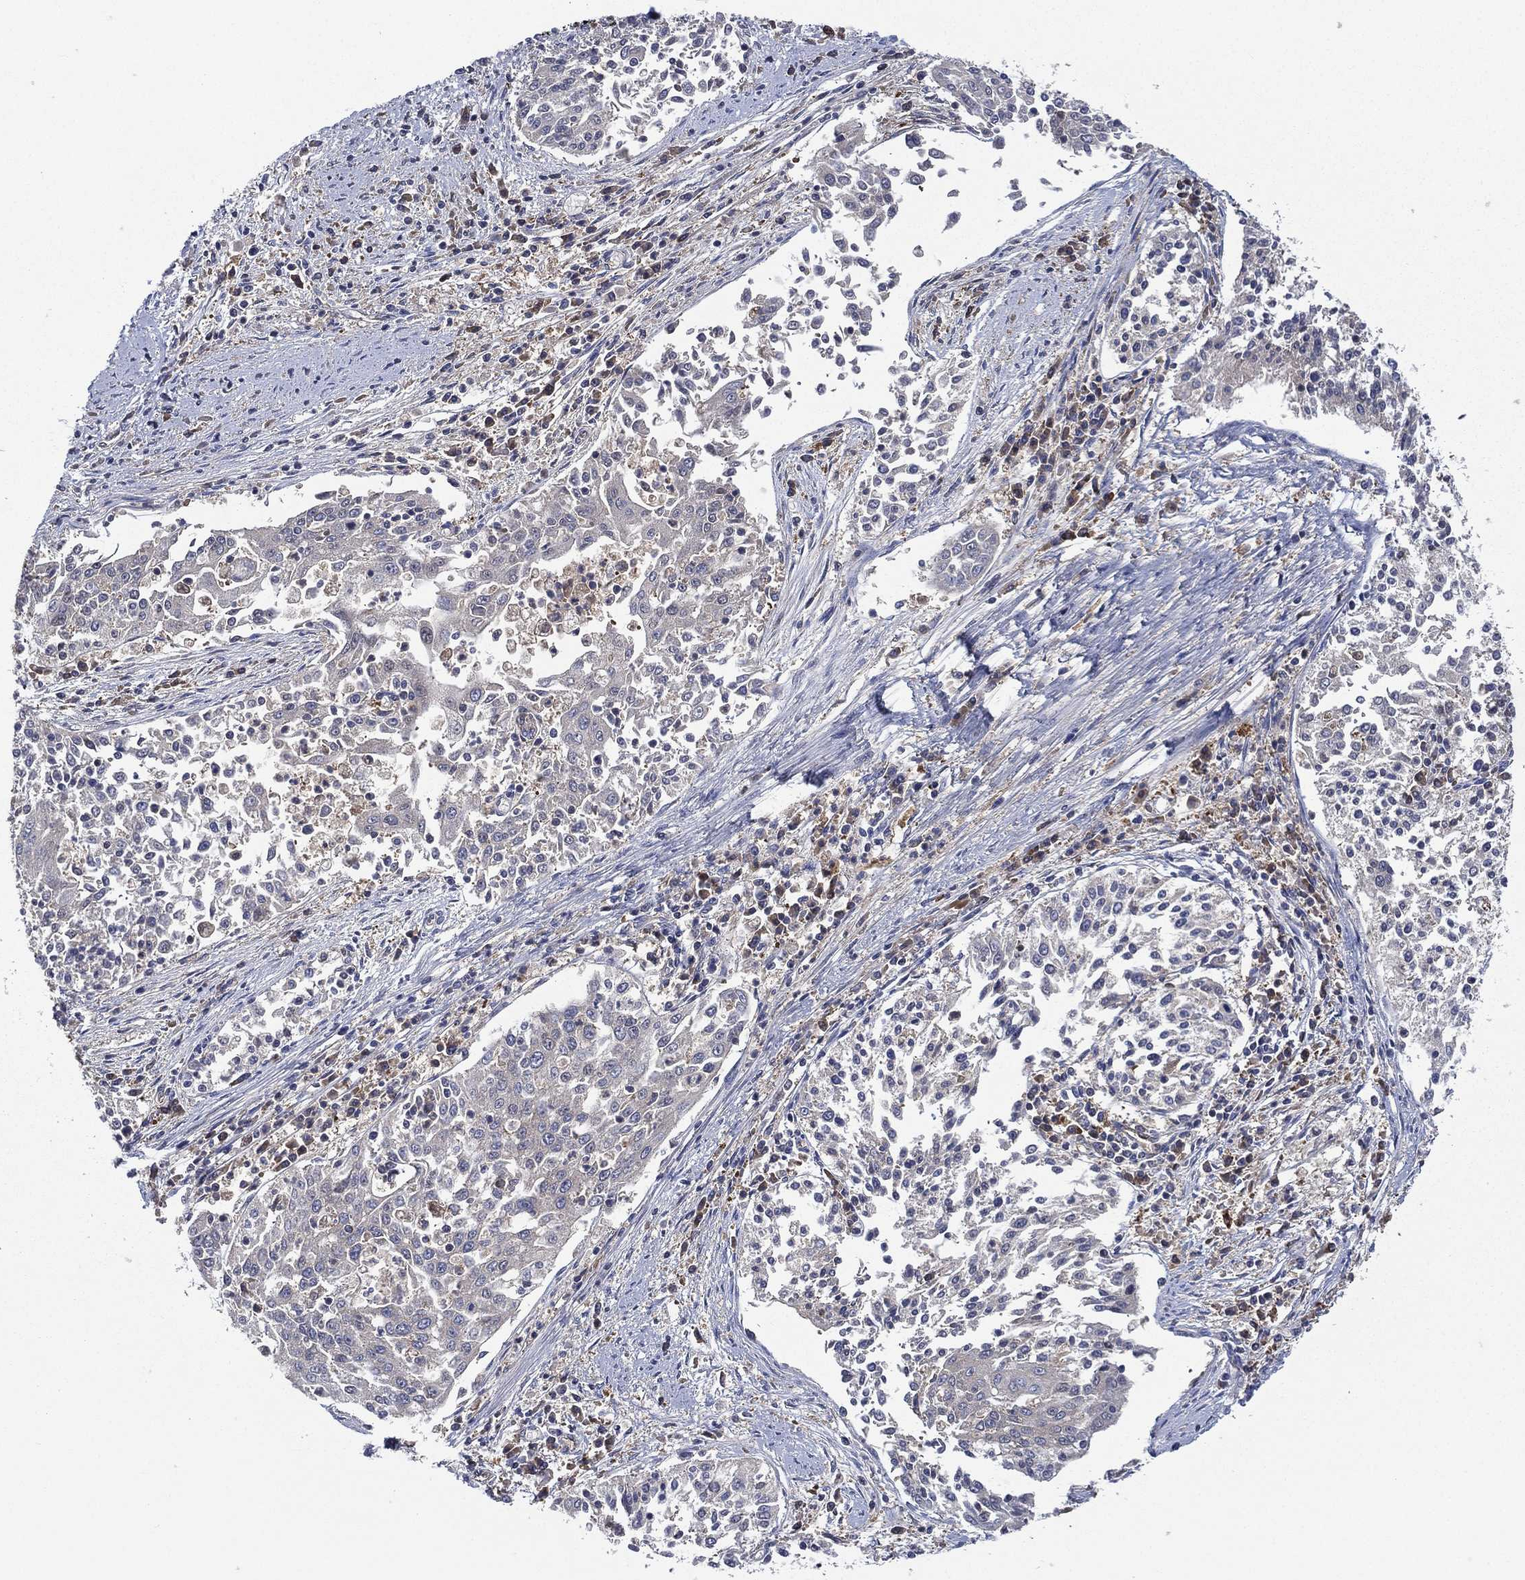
{"staining": {"intensity": "negative", "quantity": "none", "location": "none"}, "tissue": "cervical cancer", "cell_type": "Tumor cells", "image_type": "cancer", "snomed": [{"axis": "morphology", "description": "Squamous cell carcinoma, NOS"}, {"axis": "topography", "description": "Cervix"}], "caption": "Immunohistochemistry of human cervical cancer reveals no expression in tumor cells.", "gene": "SMPD3", "patient": {"sex": "female", "age": 41}}